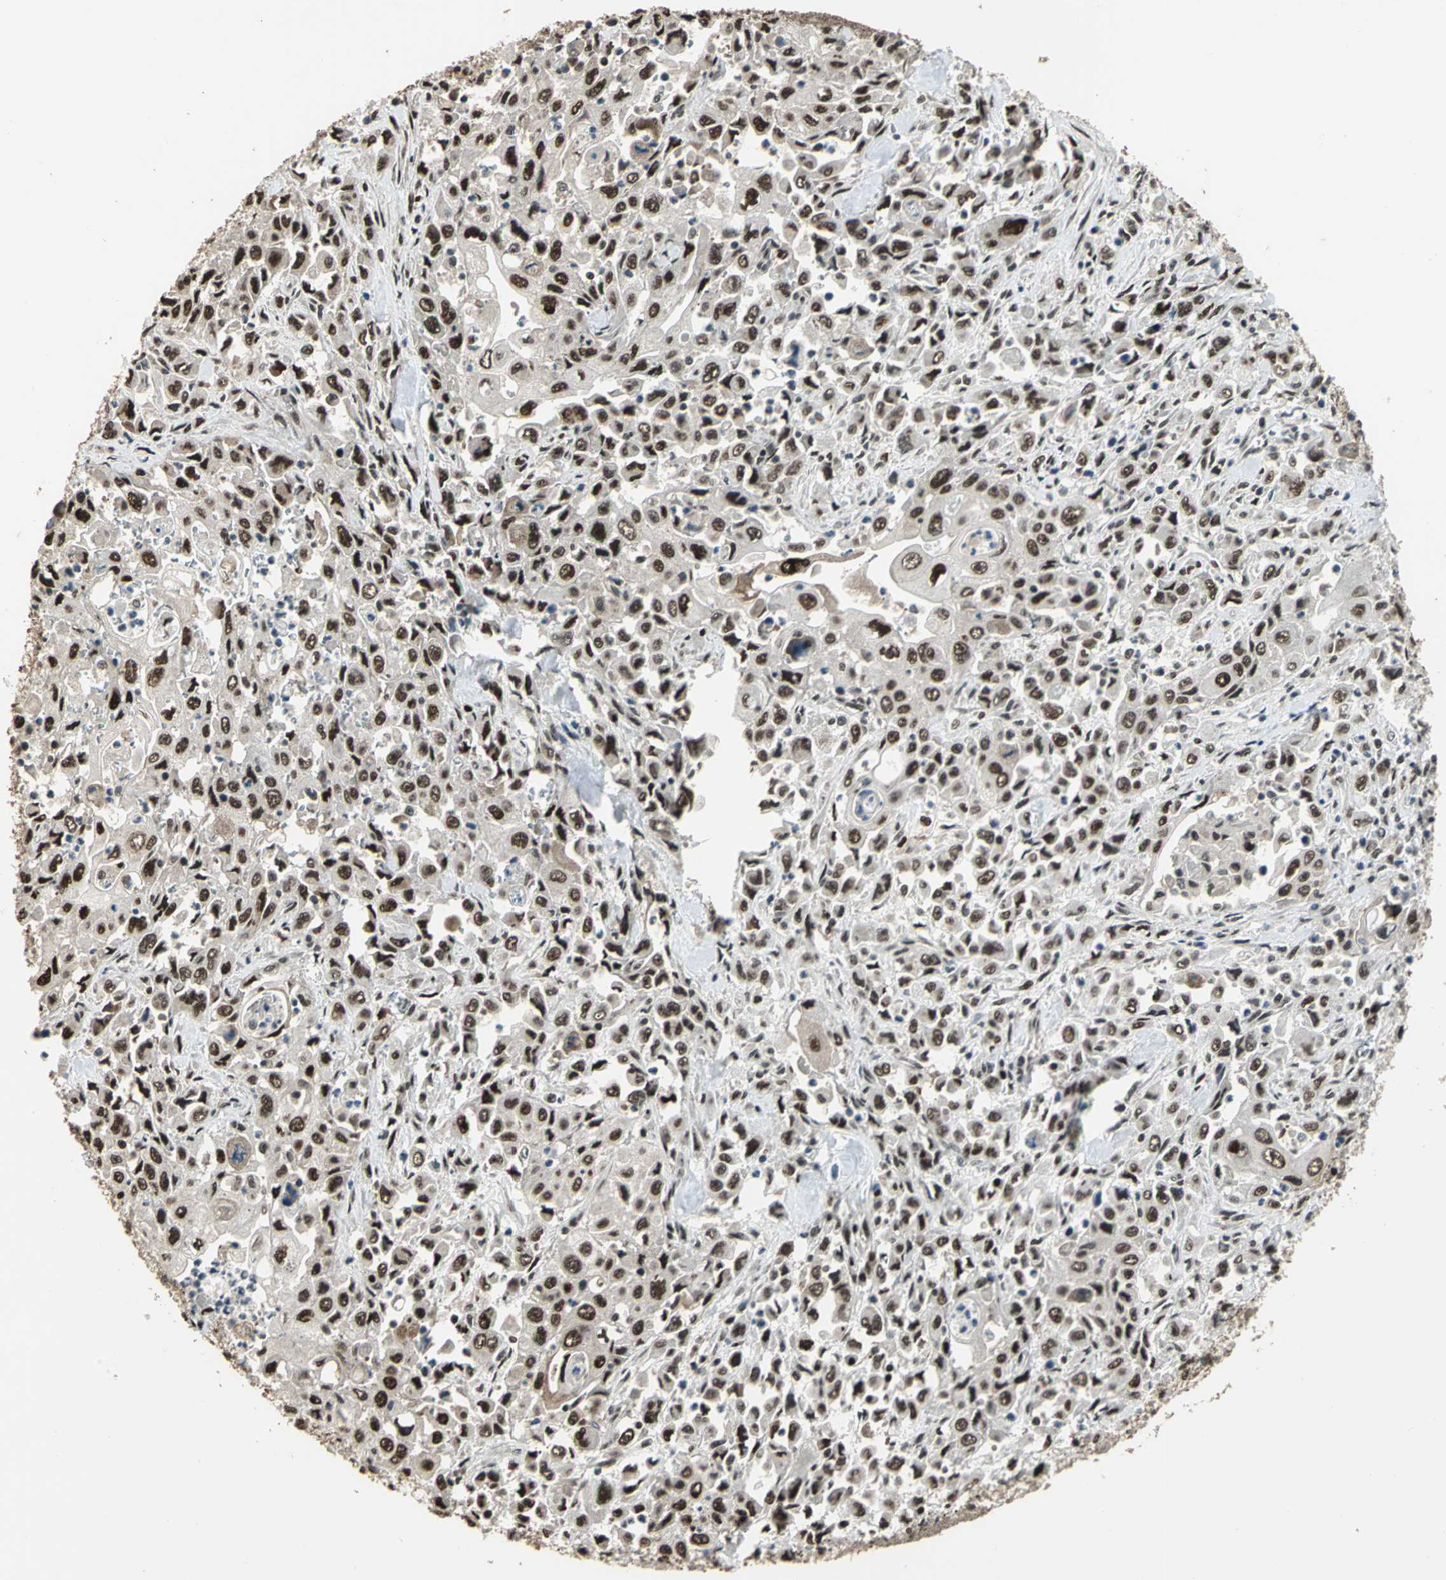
{"staining": {"intensity": "moderate", "quantity": "25%-75%", "location": "nuclear"}, "tissue": "pancreatic cancer", "cell_type": "Tumor cells", "image_type": "cancer", "snomed": [{"axis": "morphology", "description": "Adenocarcinoma, NOS"}, {"axis": "topography", "description": "Pancreas"}], "caption": "Pancreatic adenocarcinoma stained with a protein marker shows moderate staining in tumor cells.", "gene": "MIS18BP1", "patient": {"sex": "male", "age": 70}}